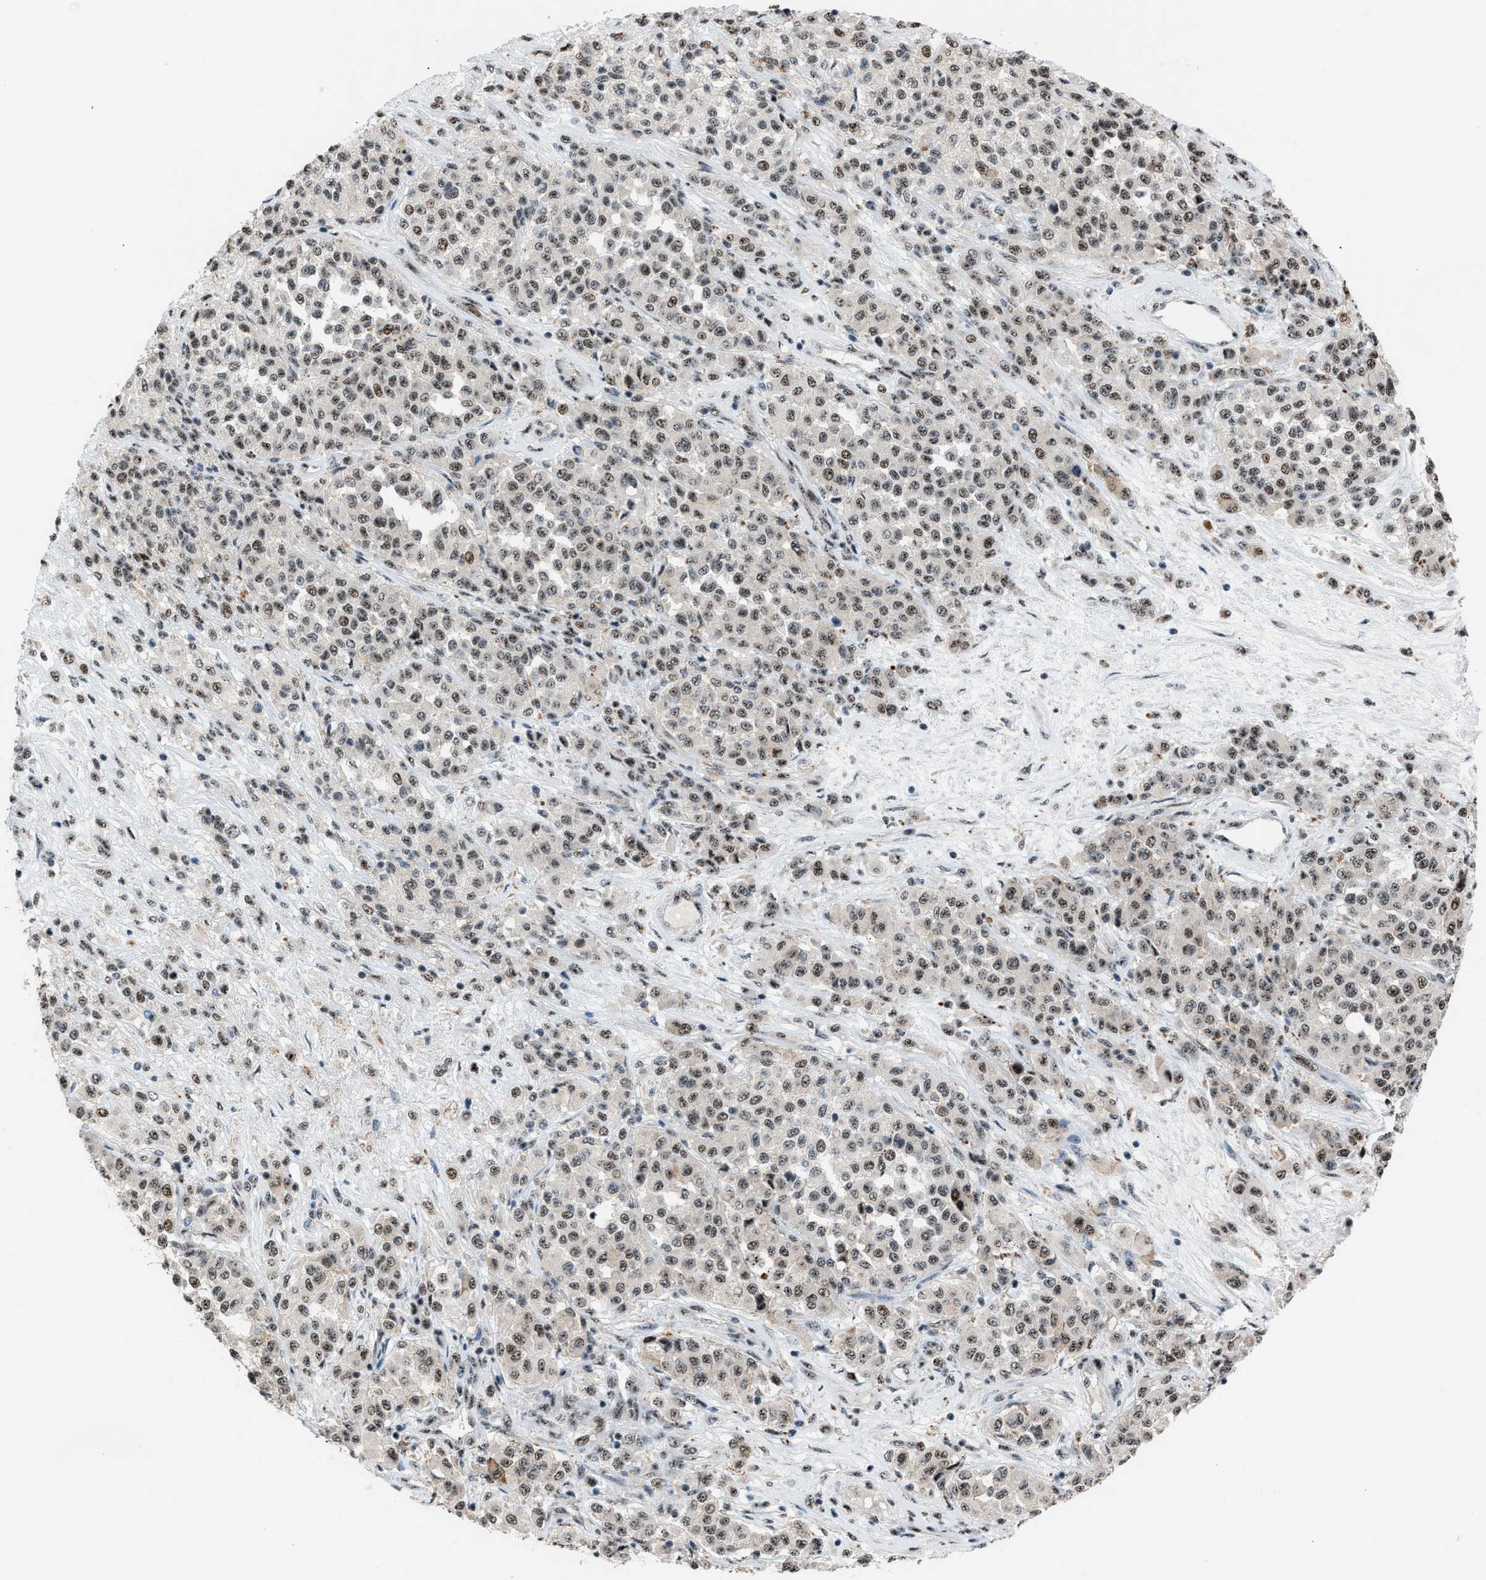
{"staining": {"intensity": "moderate", "quantity": ">75%", "location": "nuclear"}, "tissue": "melanoma", "cell_type": "Tumor cells", "image_type": "cancer", "snomed": [{"axis": "morphology", "description": "Malignant melanoma, Metastatic site"}, {"axis": "topography", "description": "Pancreas"}], "caption": "Protein expression analysis of malignant melanoma (metastatic site) displays moderate nuclear expression in about >75% of tumor cells.", "gene": "CENPP", "patient": {"sex": "female", "age": 30}}